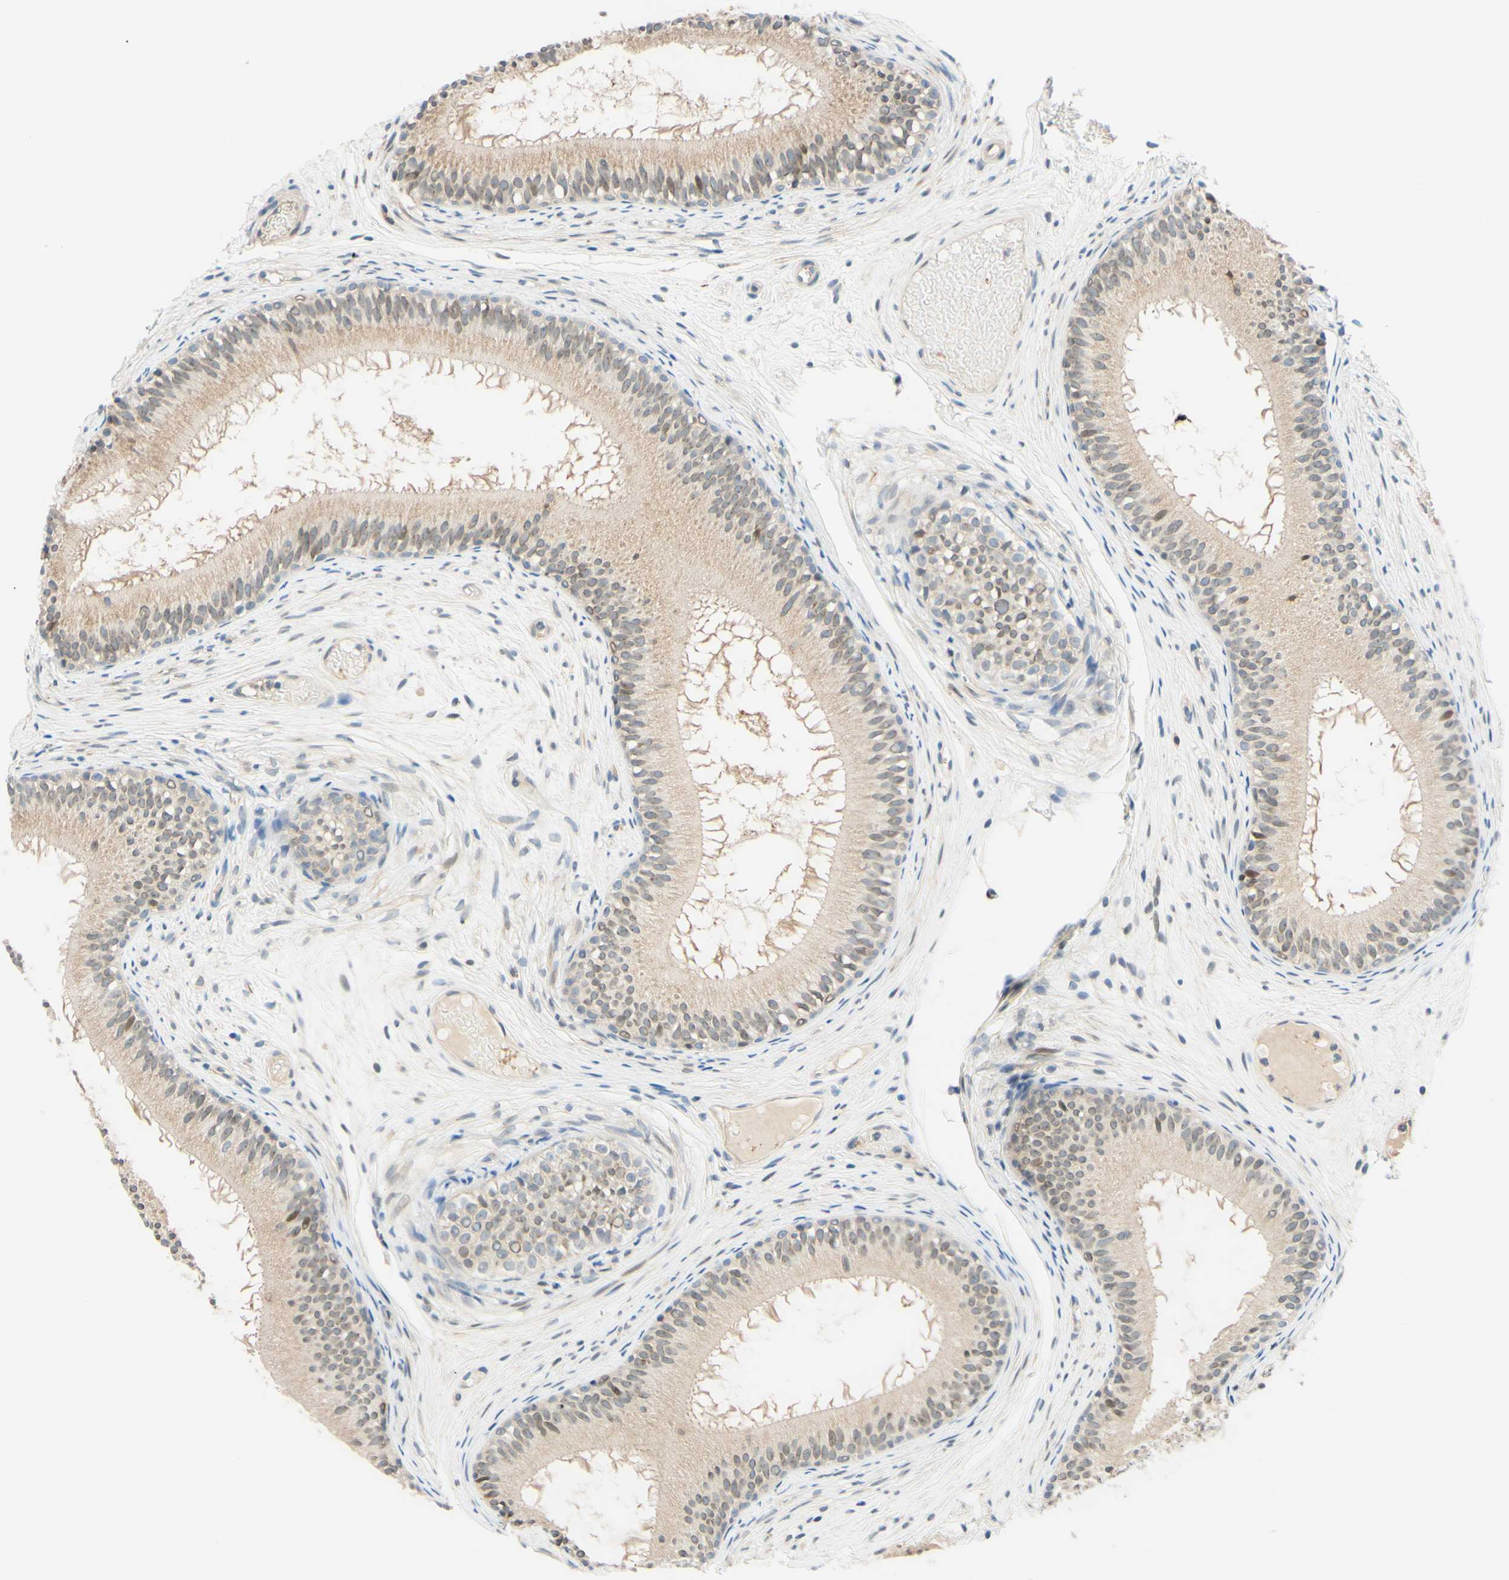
{"staining": {"intensity": "moderate", "quantity": ">75%", "location": "cytoplasmic/membranous"}, "tissue": "epididymis", "cell_type": "Glandular cells", "image_type": "normal", "snomed": [{"axis": "morphology", "description": "Normal tissue, NOS"}, {"axis": "morphology", "description": "Atrophy, NOS"}, {"axis": "topography", "description": "Testis"}, {"axis": "topography", "description": "Epididymis"}], "caption": "A brown stain shows moderate cytoplasmic/membranous positivity of a protein in glandular cells of unremarkable human epididymis. (DAB IHC, brown staining for protein, blue staining for nuclei).", "gene": "C2CD2L", "patient": {"sex": "male", "age": 18}}